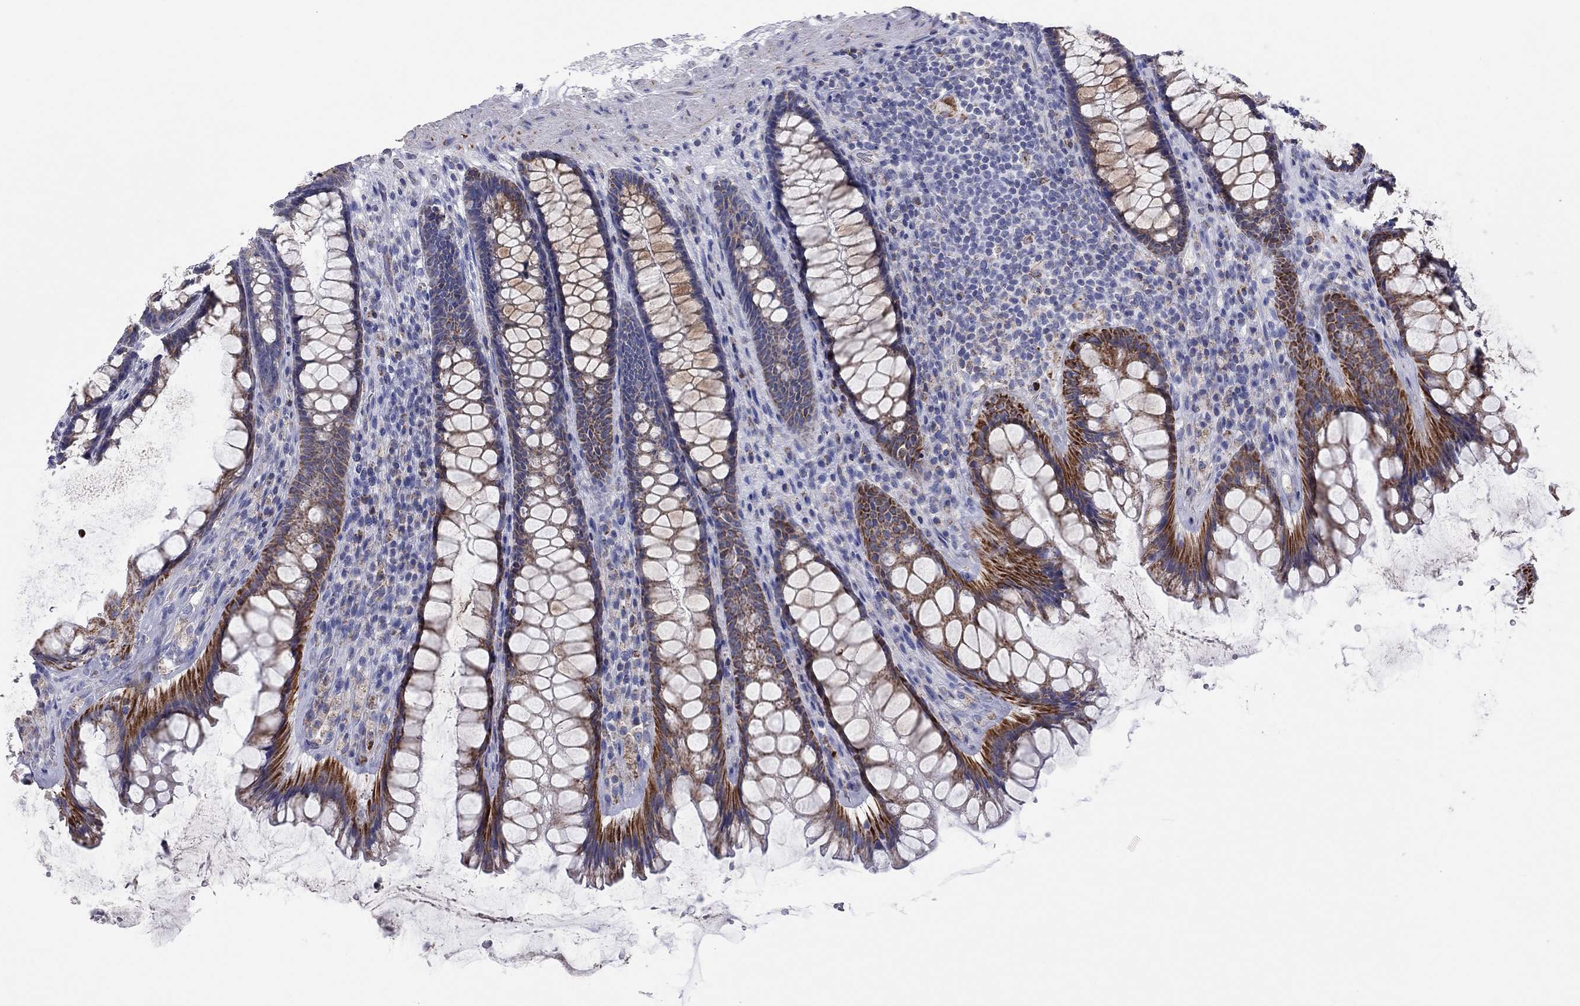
{"staining": {"intensity": "strong", "quantity": "25%-75%", "location": "cytoplasmic/membranous"}, "tissue": "rectum", "cell_type": "Glandular cells", "image_type": "normal", "snomed": [{"axis": "morphology", "description": "Normal tissue, NOS"}, {"axis": "topography", "description": "Rectum"}], "caption": "This image shows IHC staining of unremarkable human rectum, with high strong cytoplasmic/membranous positivity in about 25%-75% of glandular cells.", "gene": "MGST3", "patient": {"sex": "male", "age": 72}}